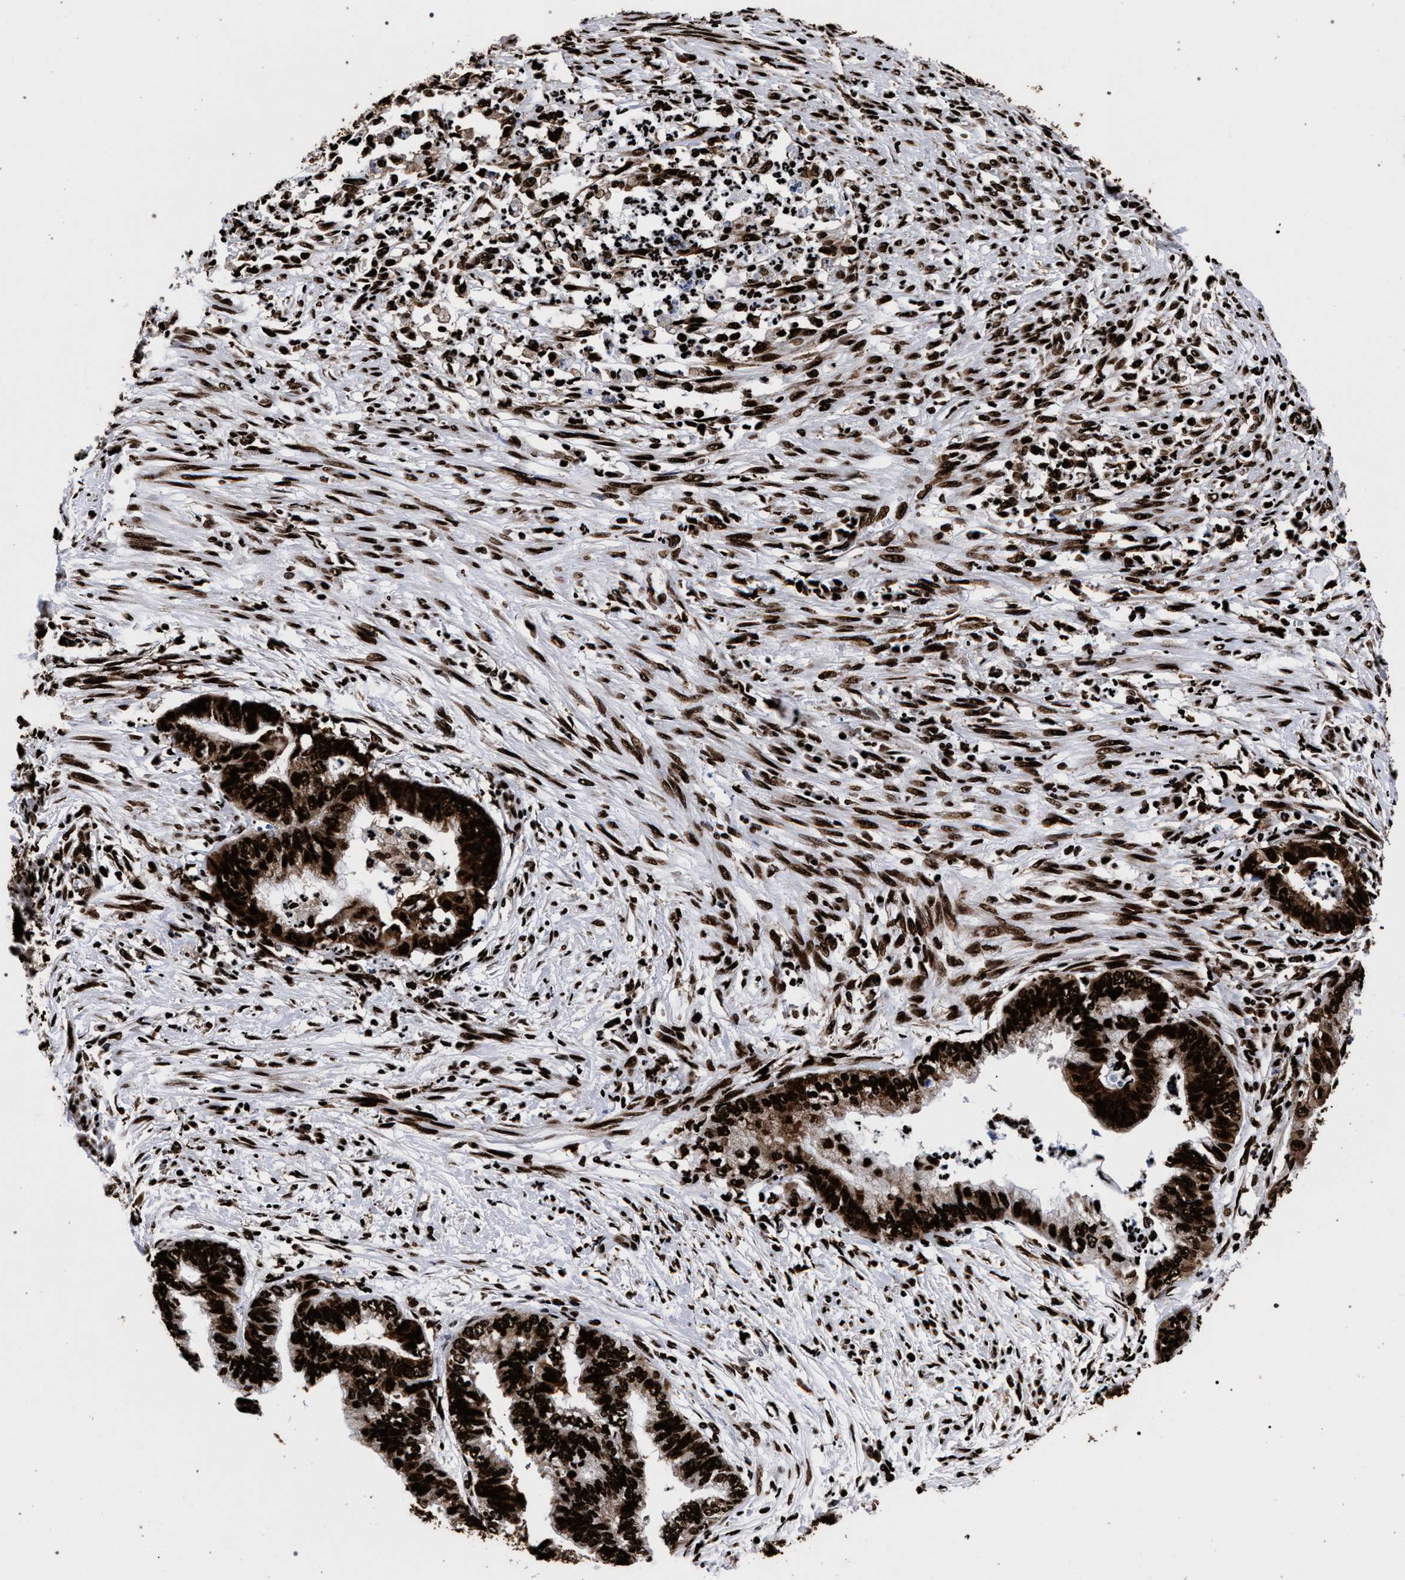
{"staining": {"intensity": "strong", "quantity": ">75%", "location": "cytoplasmic/membranous,nuclear"}, "tissue": "endometrial cancer", "cell_type": "Tumor cells", "image_type": "cancer", "snomed": [{"axis": "morphology", "description": "Necrosis, NOS"}, {"axis": "morphology", "description": "Adenocarcinoma, NOS"}, {"axis": "topography", "description": "Endometrium"}], "caption": "DAB (3,3'-diaminobenzidine) immunohistochemical staining of human endometrial cancer (adenocarcinoma) reveals strong cytoplasmic/membranous and nuclear protein expression in about >75% of tumor cells. (brown staining indicates protein expression, while blue staining denotes nuclei).", "gene": "HNRNPA1", "patient": {"sex": "female", "age": 79}}